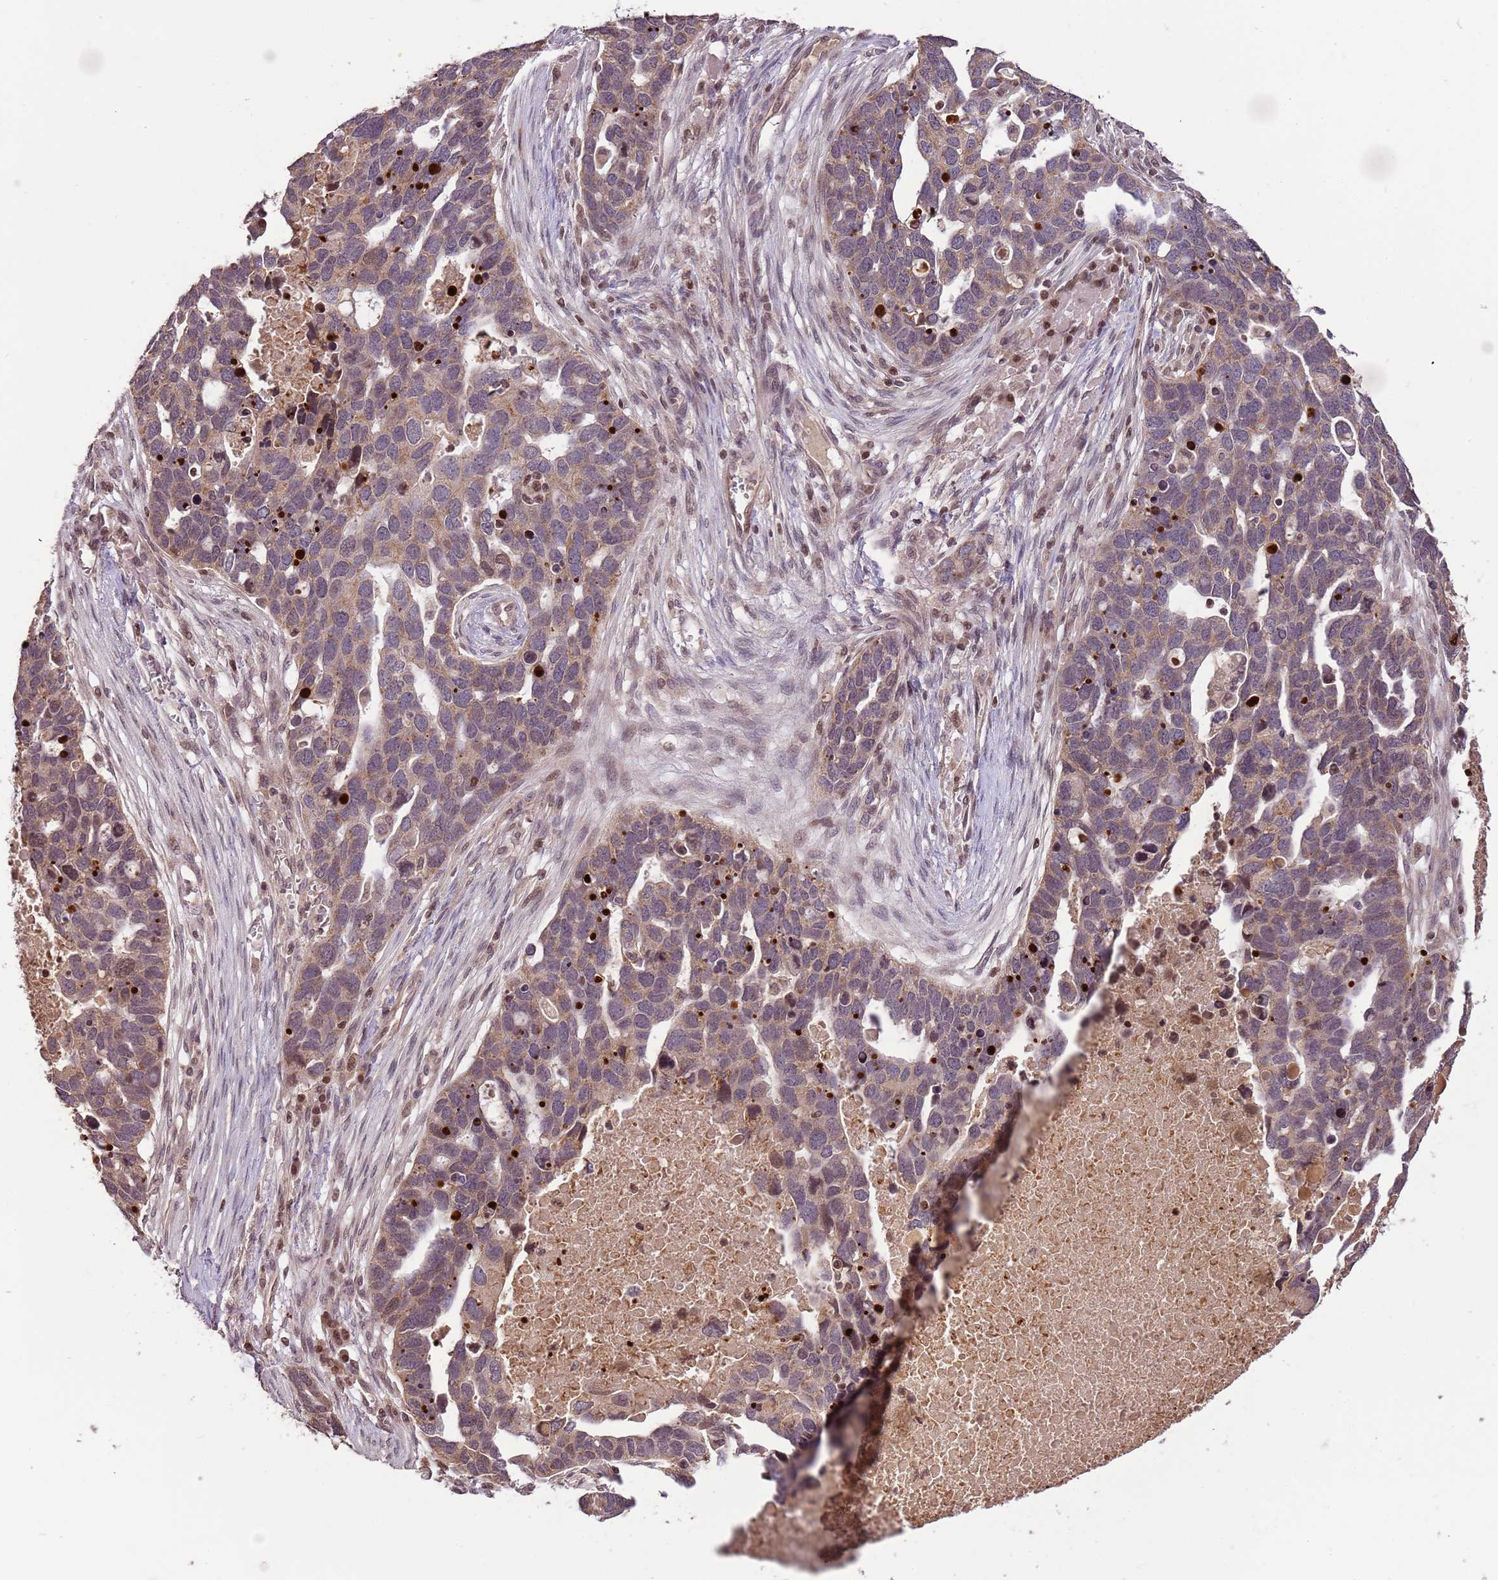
{"staining": {"intensity": "weak", "quantity": "25%-75%", "location": "cytoplasmic/membranous"}, "tissue": "ovarian cancer", "cell_type": "Tumor cells", "image_type": "cancer", "snomed": [{"axis": "morphology", "description": "Cystadenocarcinoma, serous, NOS"}, {"axis": "topography", "description": "Ovary"}], "caption": "This is an image of IHC staining of serous cystadenocarcinoma (ovarian), which shows weak positivity in the cytoplasmic/membranous of tumor cells.", "gene": "SAMSN1", "patient": {"sex": "female", "age": 54}}